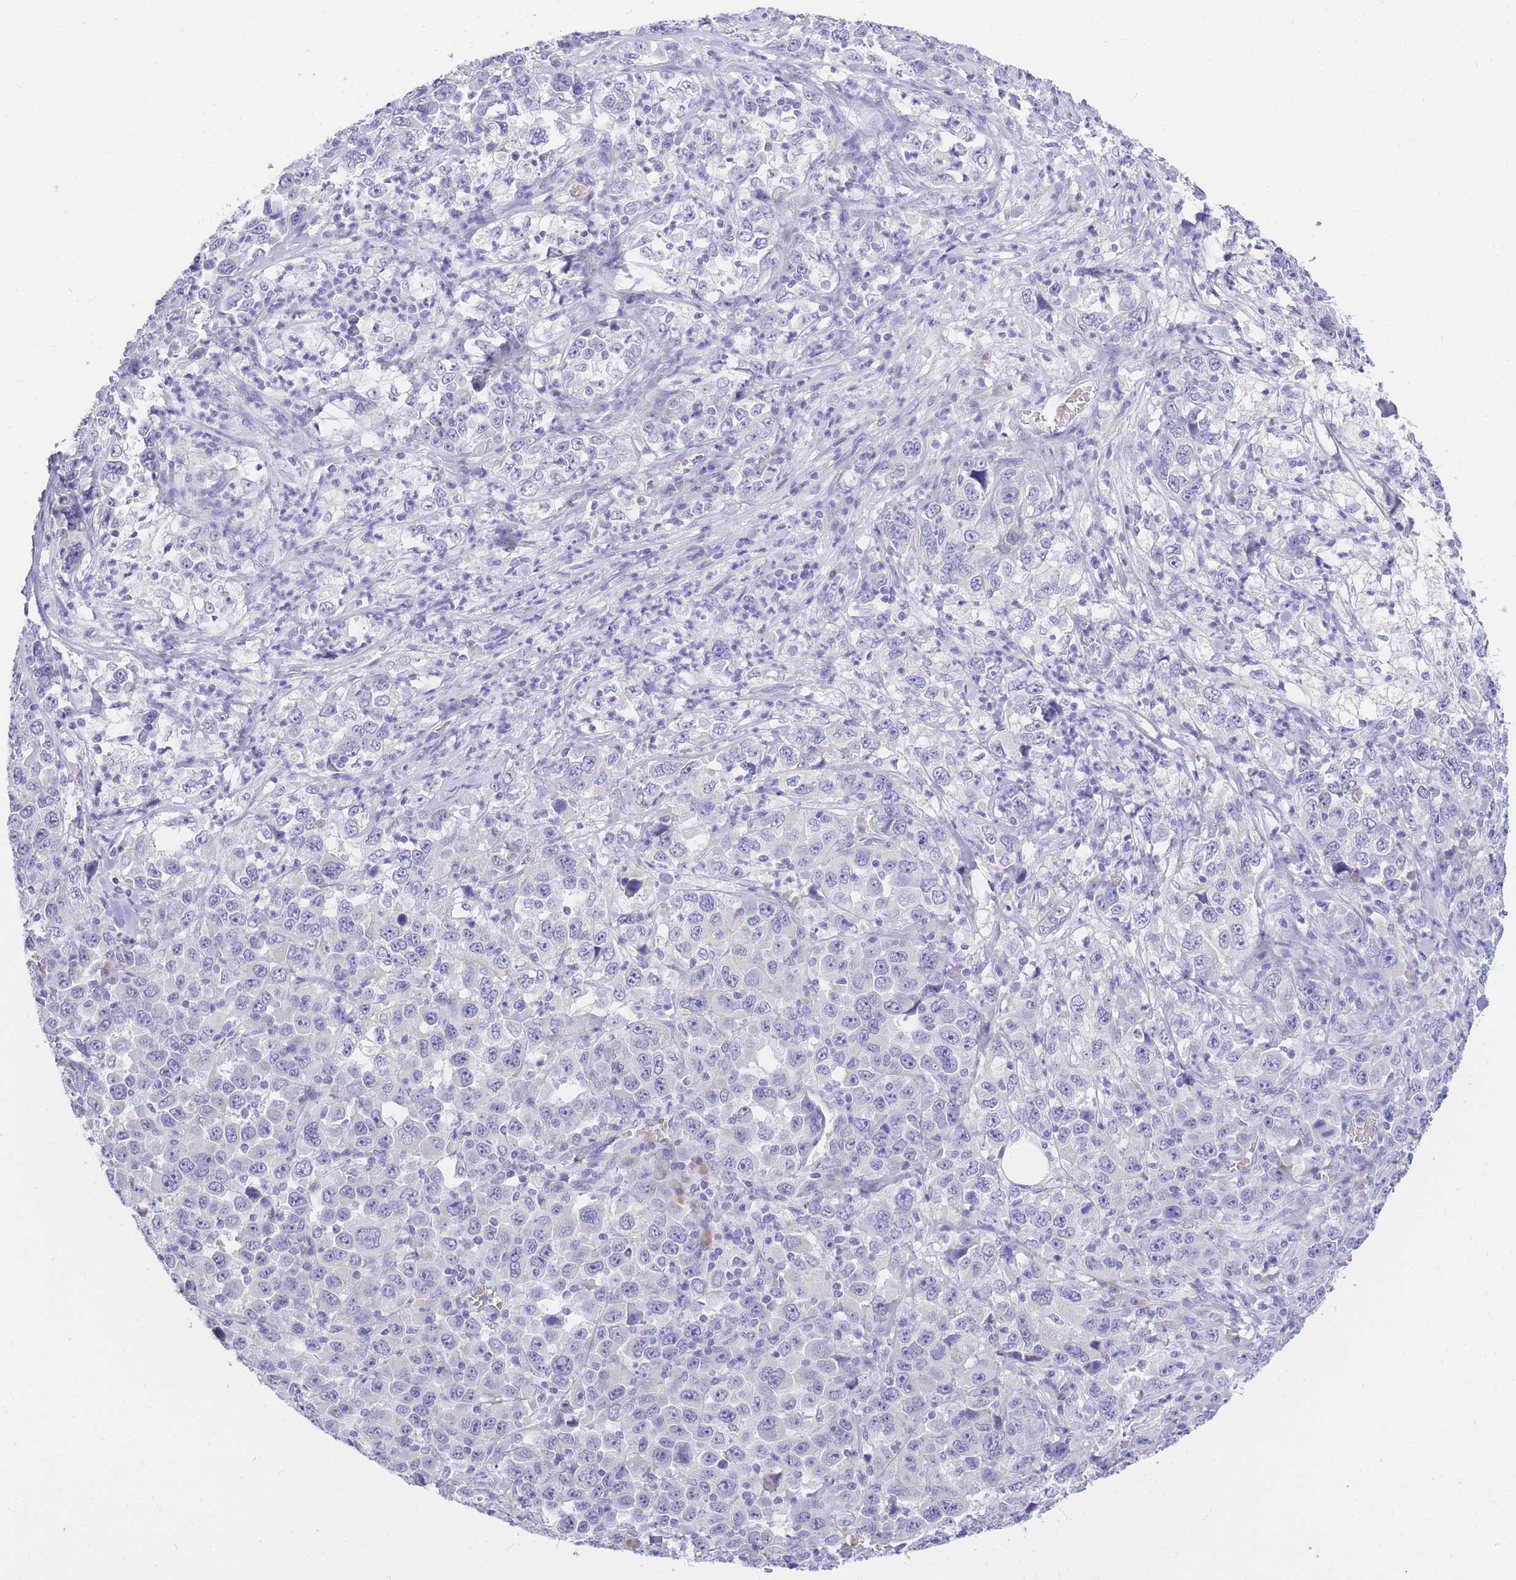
{"staining": {"intensity": "negative", "quantity": "none", "location": "none"}, "tissue": "stomach cancer", "cell_type": "Tumor cells", "image_type": "cancer", "snomed": [{"axis": "morphology", "description": "Normal tissue, NOS"}, {"axis": "morphology", "description": "Adenocarcinoma, NOS"}, {"axis": "topography", "description": "Stomach, upper"}, {"axis": "topography", "description": "Stomach"}], "caption": "DAB immunohistochemical staining of stomach cancer reveals no significant staining in tumor cells.", "gene": "SSUH2", "patient": {"sex": "male", "age": 59}}